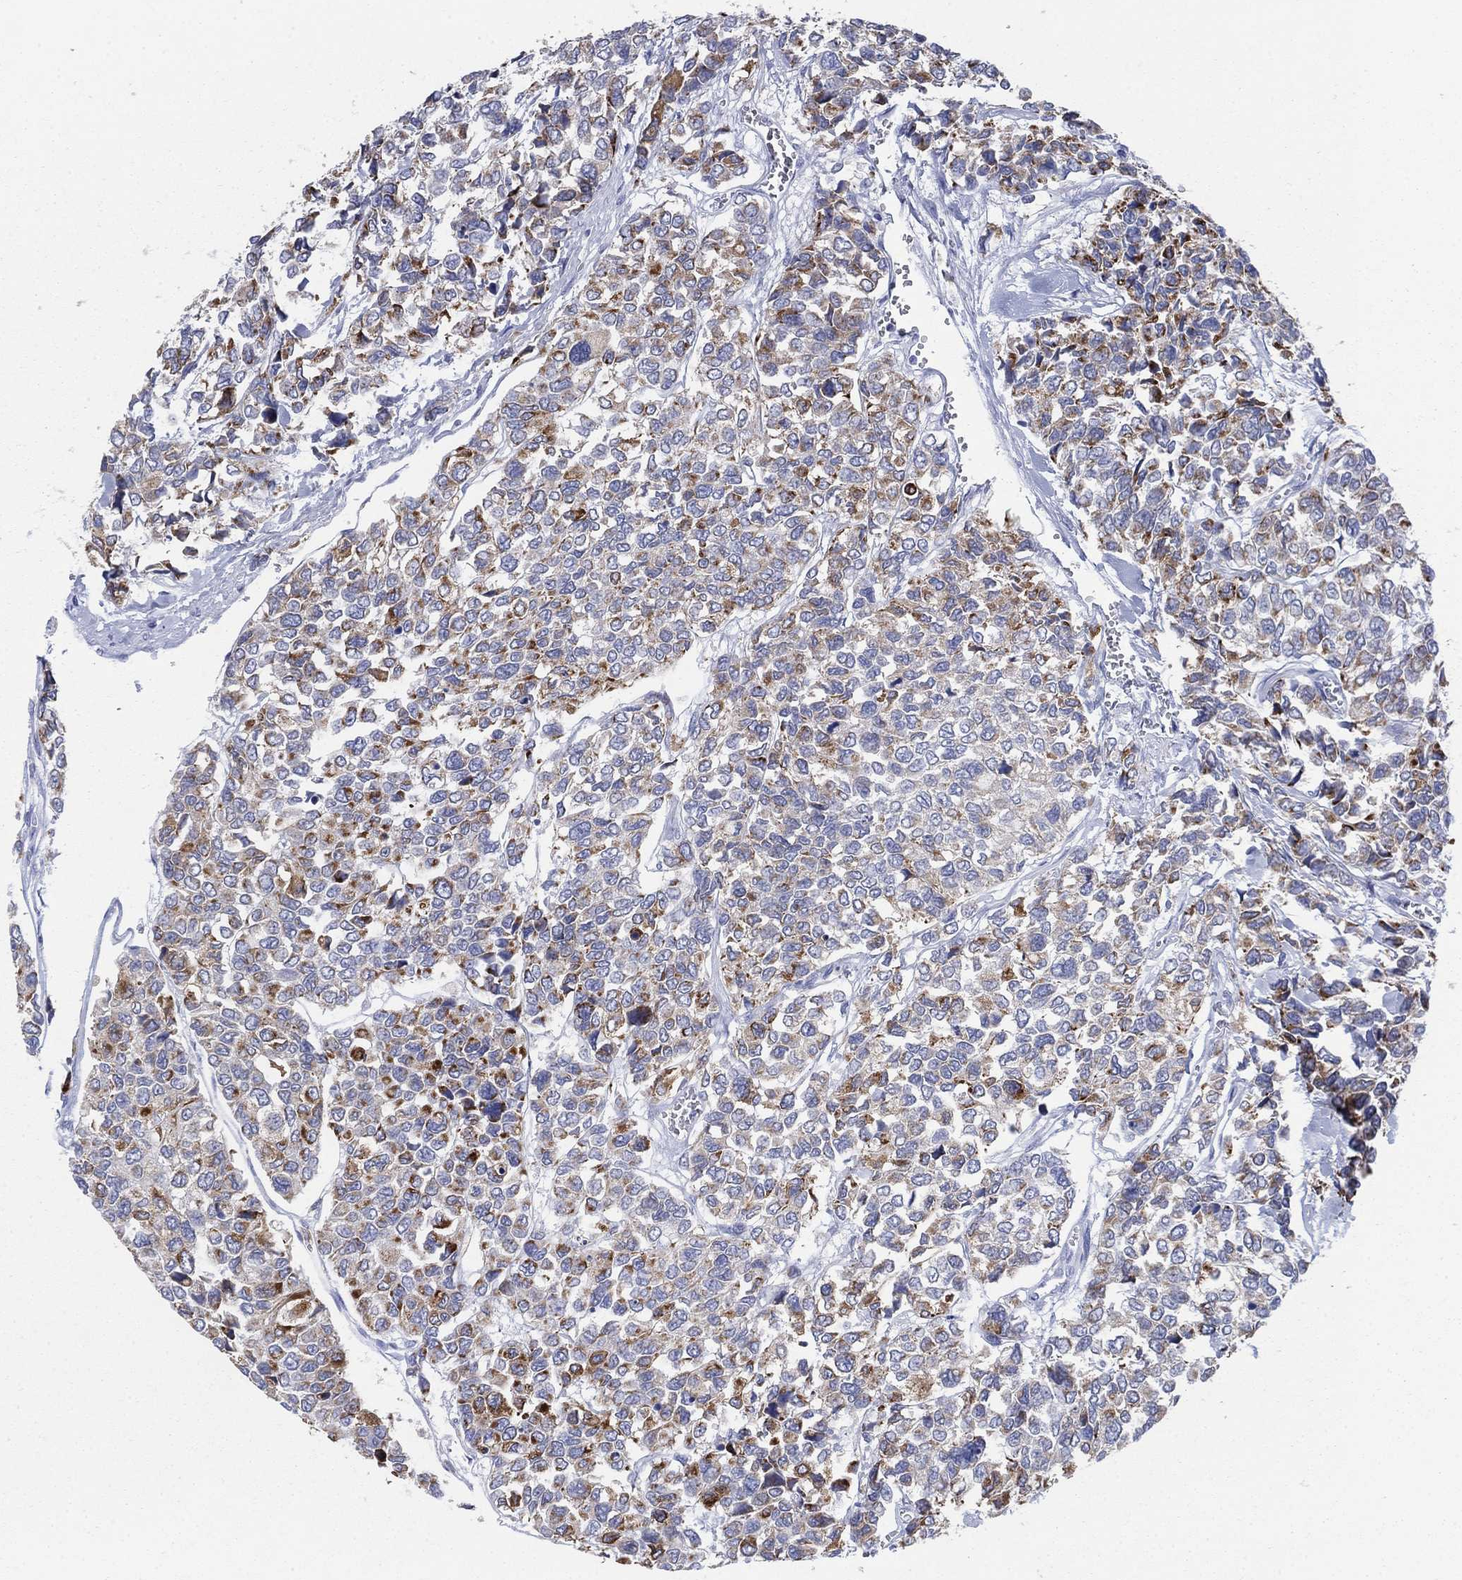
{"staining": {"intensity": "strong", "quantity": "25%-75%", "location": "cytoplasmic/membranous"}, "tissue": "urothelial cancer", "cell_type": "Tumor cells", "image_type": "cancer", "snomed": [{"axis": "morphology", "description": "Urothelial carcinoma, High grade"}, {"axis": "topography", "description": "Urinary bladder"}], "caption": "Immunohistochemical staining of urothelial carcinoma (high-grade) demonstrates high levels of strong cytoplasmic/membranous protein positivity in approximately 25%-75% of tumor cells.", "gene": "SCCPDH", "patient": {"sex": "male", "age": 77}}